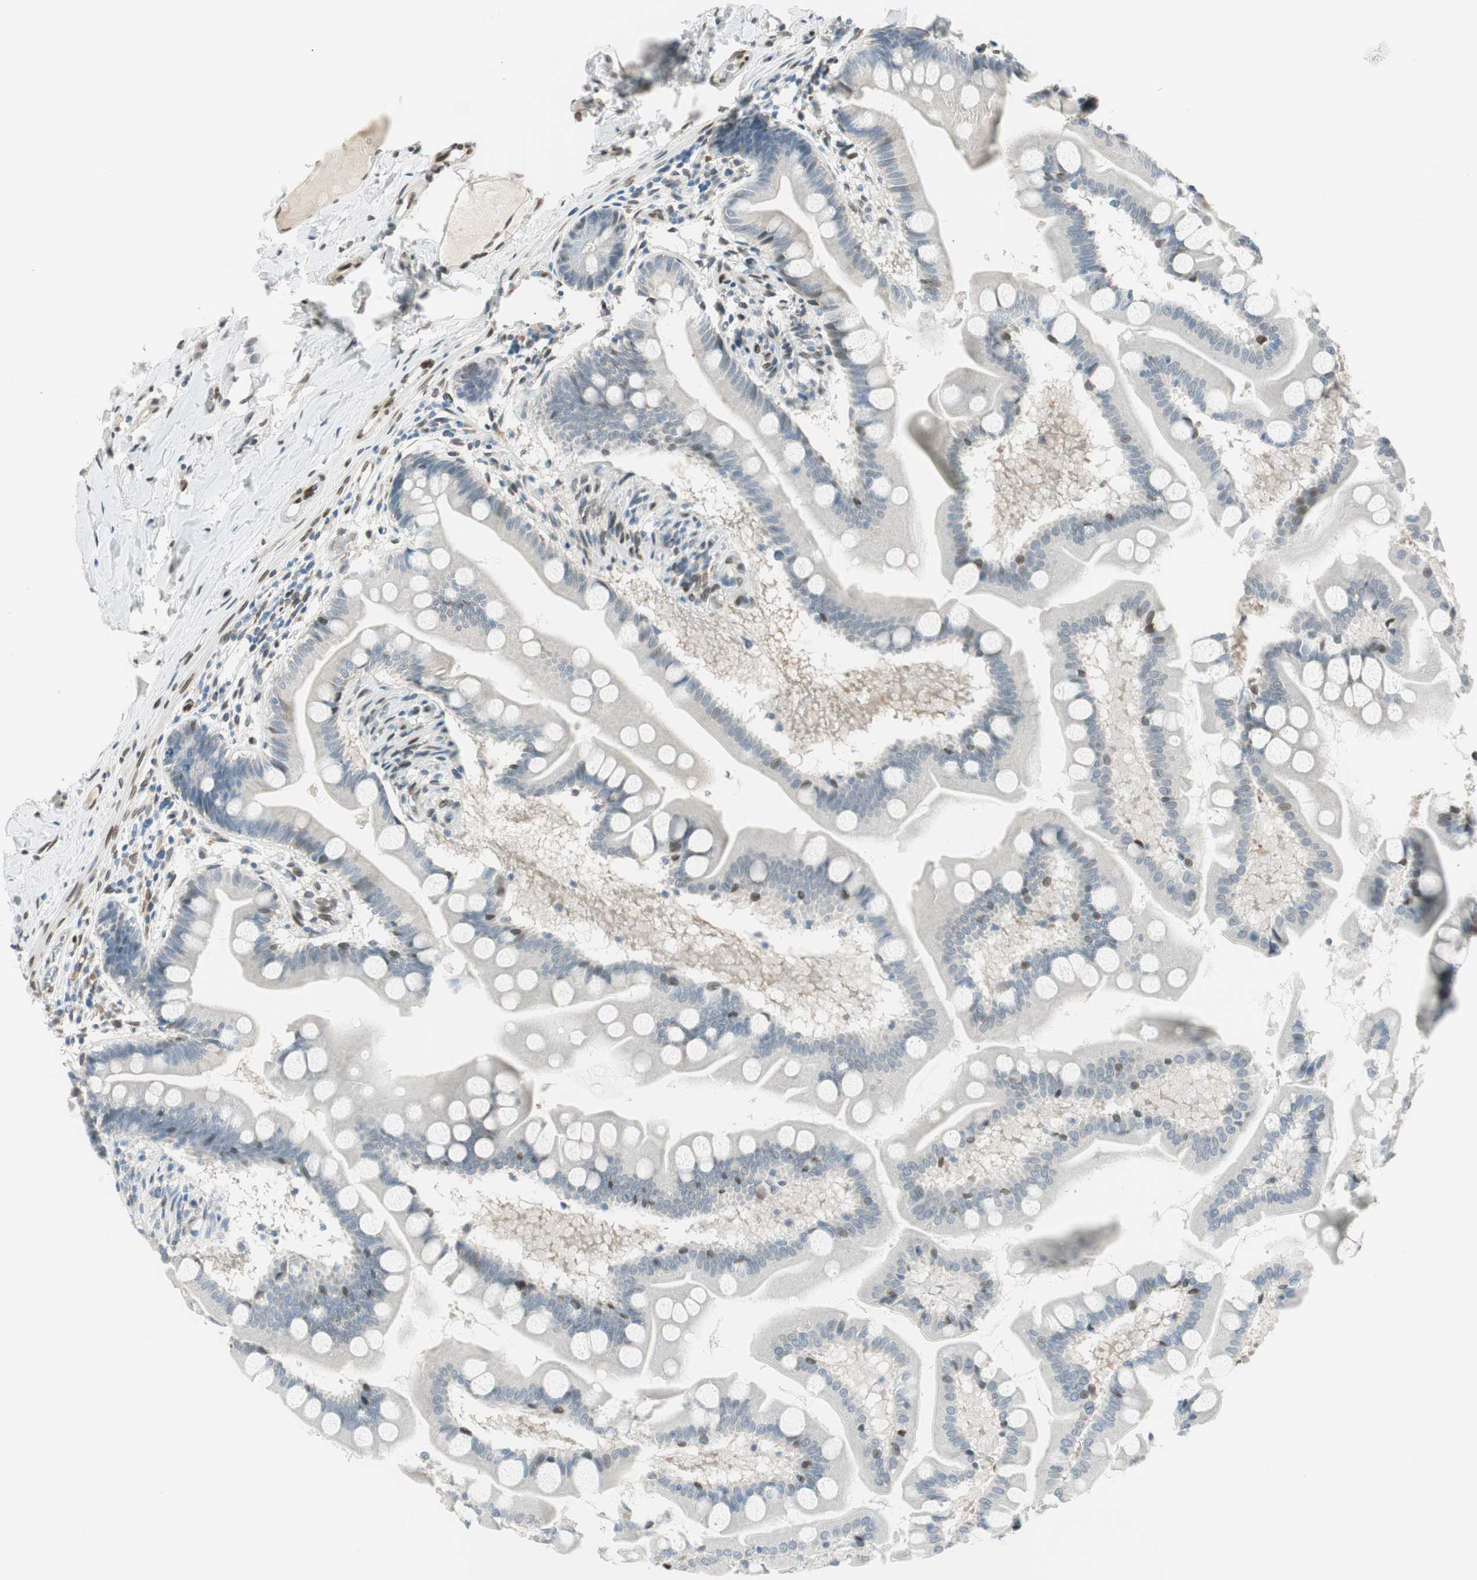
{"staining": {"intensity": "moderate", "quantity": "<25%", "location": "cytoplasmic/membranous"}, "tissue": "small intestine", "cell_type": "Glandular cells", "image_type": "normal", "snomed": [{"axis": "morphology", "description": "Normal tissue, NOS"}, {"axis": "topography", "description": "Small intestine"}], "caption": "Immunohistochemical staining of benign small intestine demonstrates moderate cytoplasmic/membranous protein staining in about <25% of glandular cells. The staining is performed using DAB brown chromogen to label protein expression. The nuclei are counter-stained blue using hematoxylin.", "gene": "TMEM260", "patient": {"sex": "male", "age": 41}}